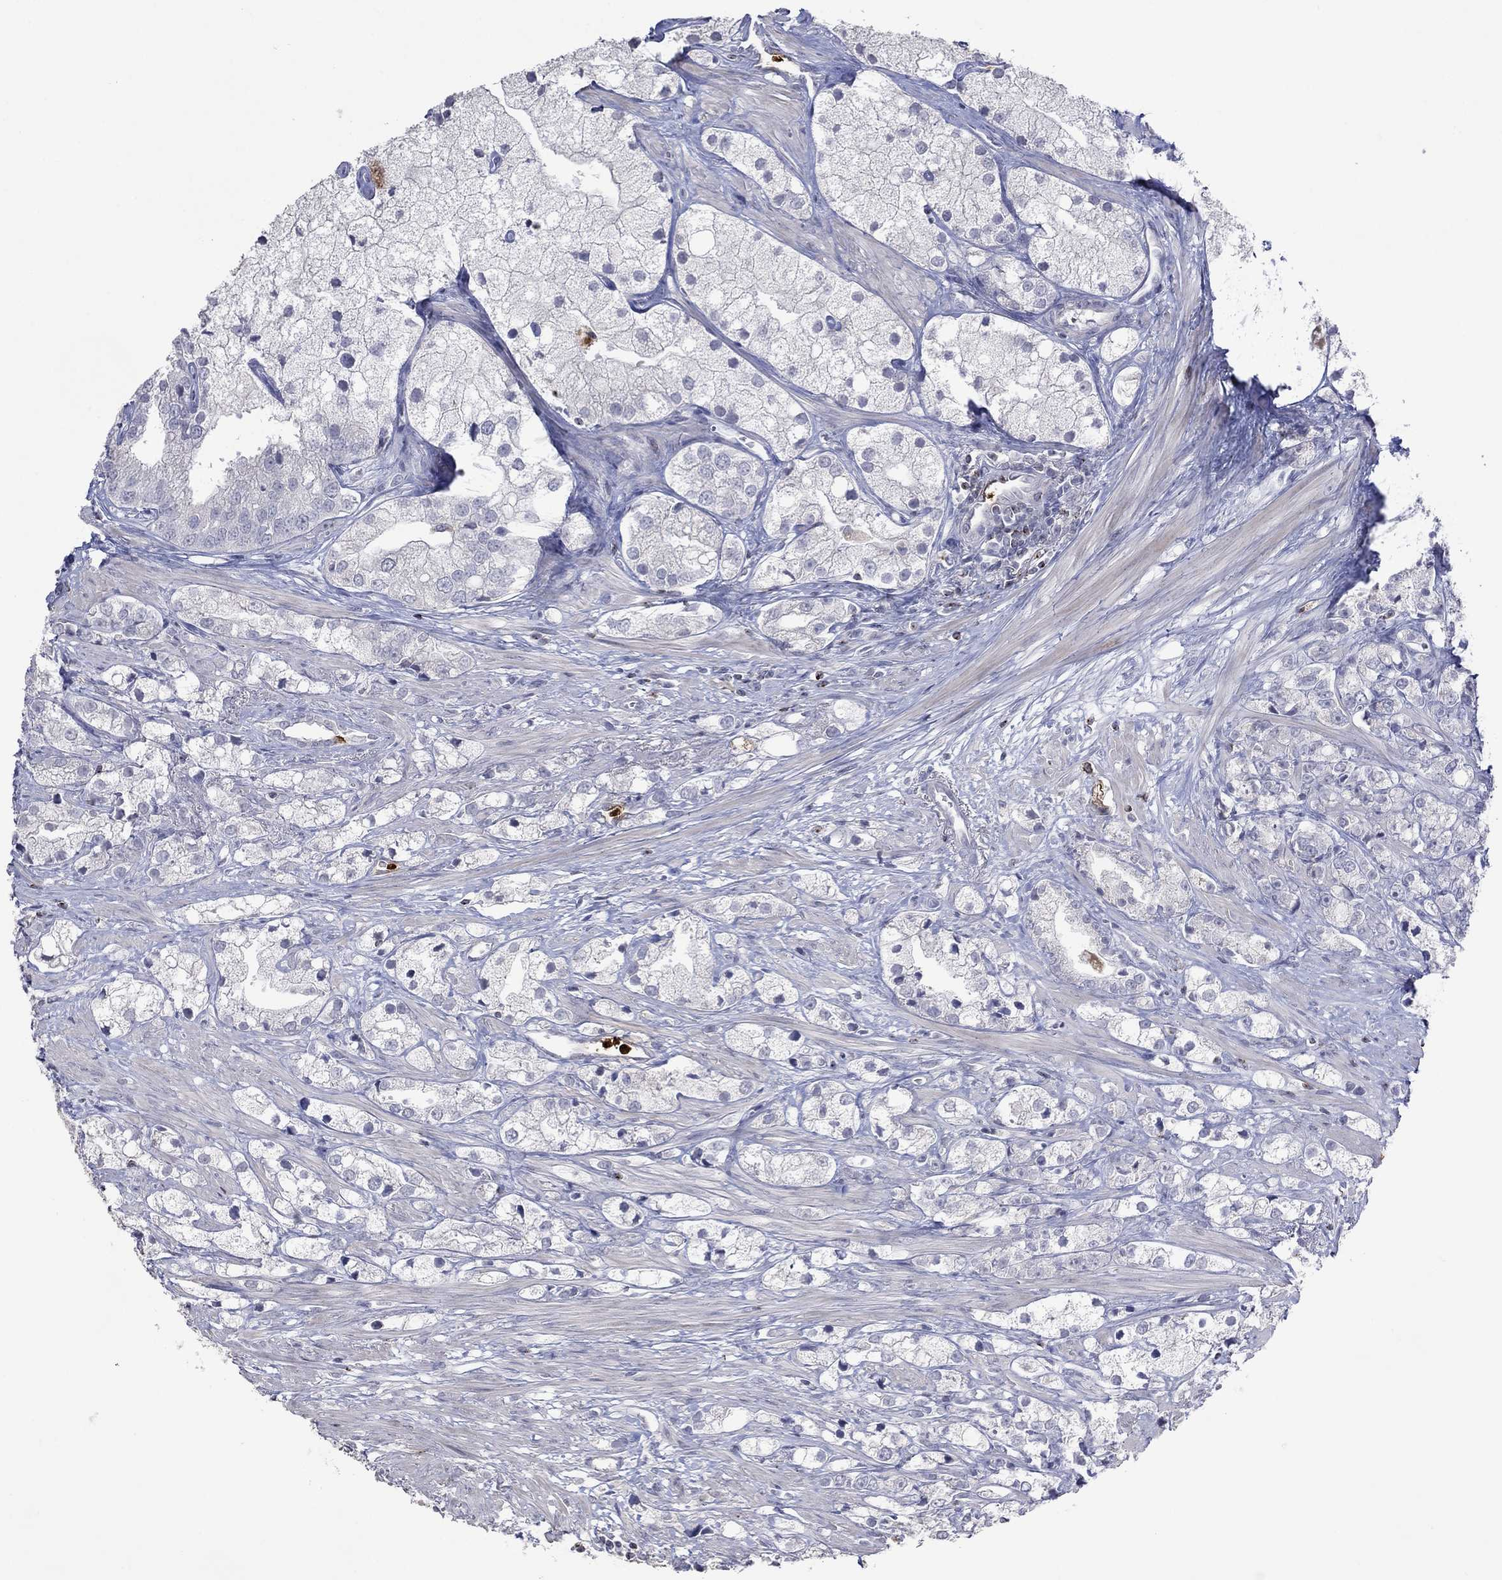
{"staining": {"intensity": "negative", "quantity": "none", "location": "none"}, "tissue": "prostate cancer", "cell_type": "Tumor cells", "image_type": "cancer", "snomed": [{"axis": "morphology", "description": "Adenocarcinoma, NOS"}, {"axis": "topography", "description": "Prostate and seminal vesicle, NOS"}, {"axis": "topography", "description": "Prostate"}], "caption": "There is no significant staining in tumor cells of prostate adenocarcinoma.", "gene": "CCL5", "patient": {"sex": "male", "age": 79}}